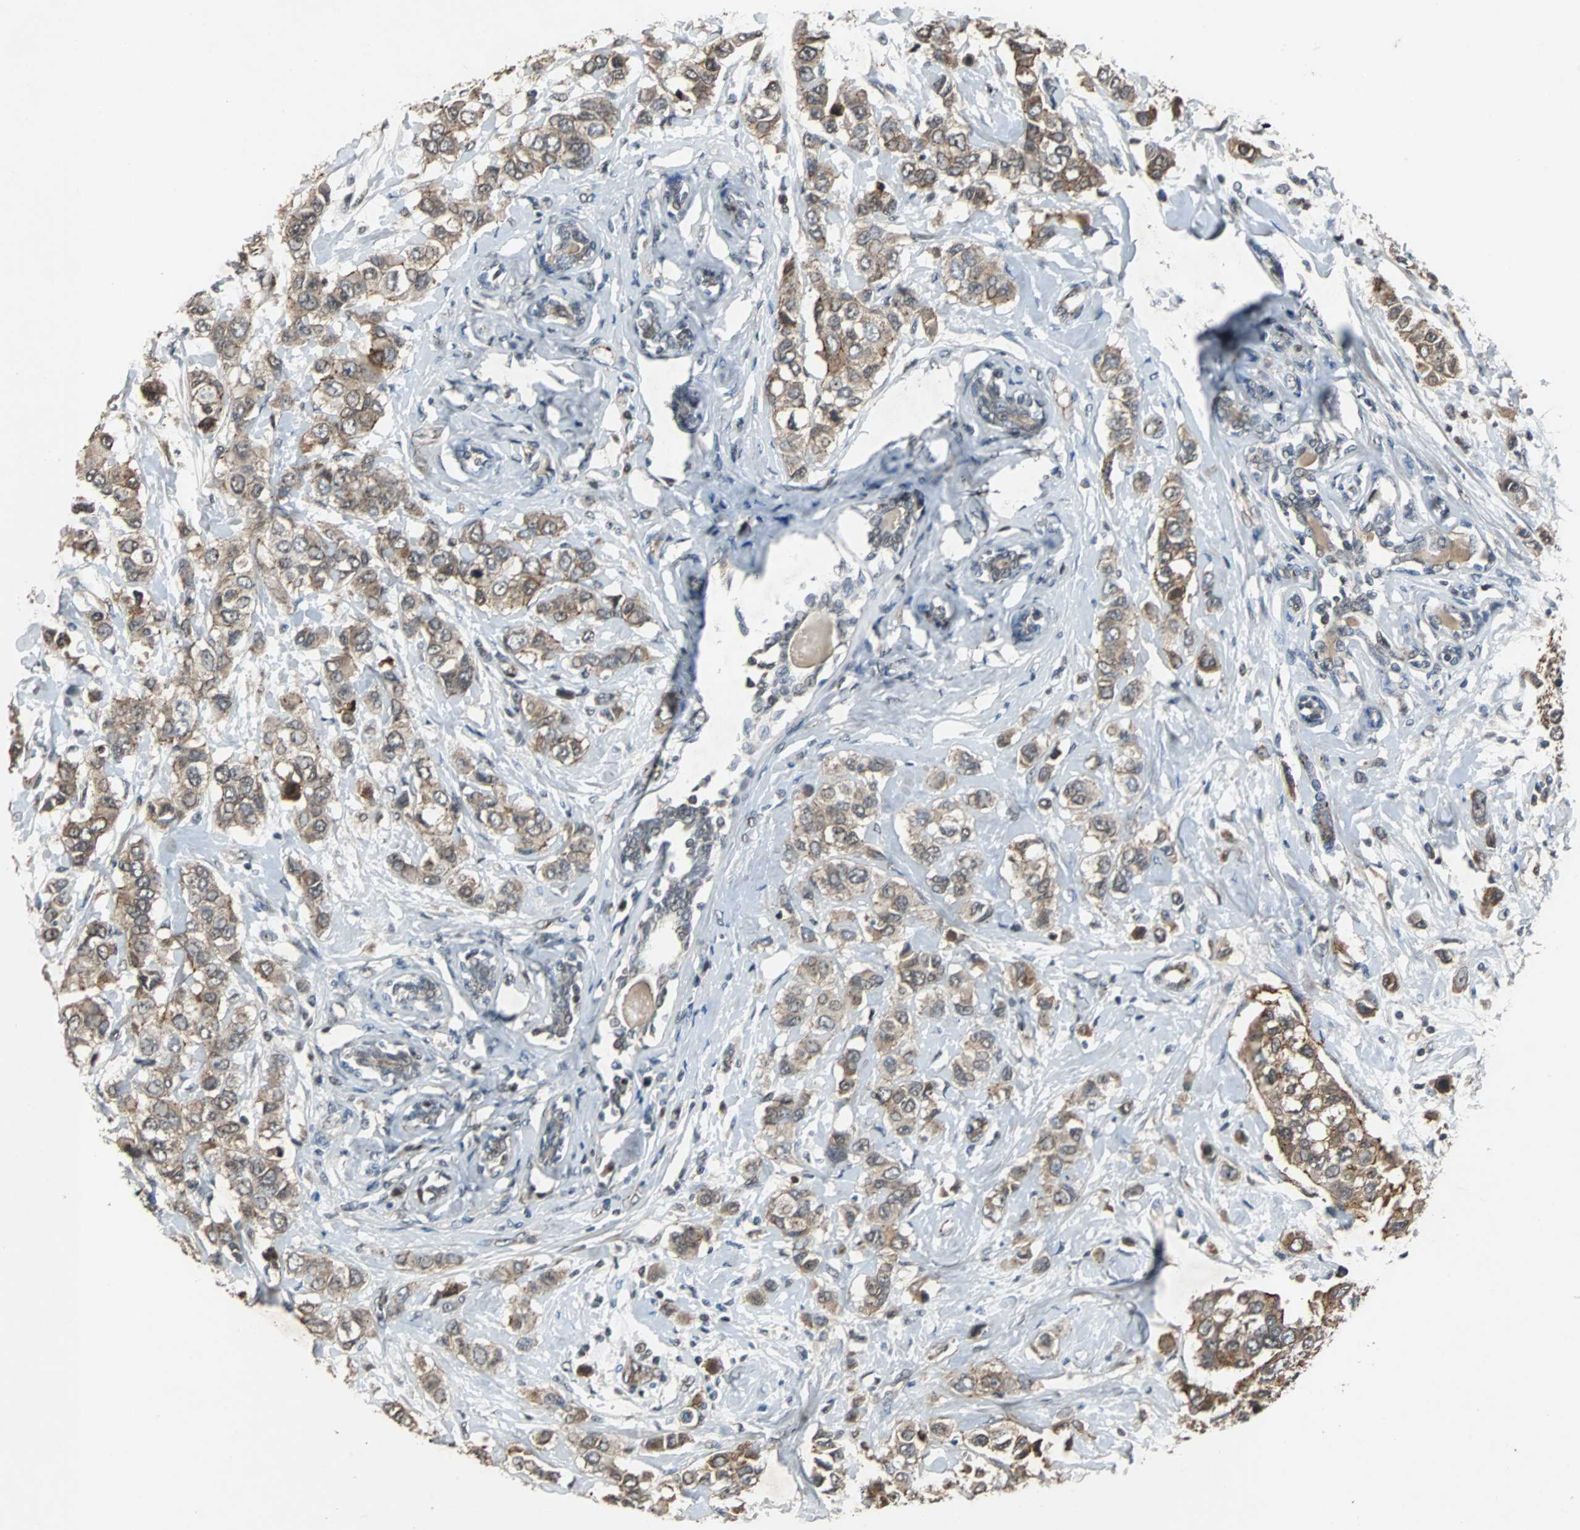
{"staining": {"intensity": "moderate", "quantity": ">75%", "location": "cytoplasmic/membranous"}, "tissue": "breast cancer", "cell_type": "Tumor cells", "image_type": "cancer", "snomed": [{"axis": "morphology", "description": "Duct carcinoma"}, {"axis": "topography", "description": "Breast"}], "caption": "Breast cancer stained for a protein reveals moderate cytoplasmic/membranous positivity in tumor cells. The staining is performed using DAB brown chromogen to label protein expression. The nuclei are counter-stained blue using hematoxylin.", "gene": "LSR", "patient": {"sex": "female", "age": 50}}